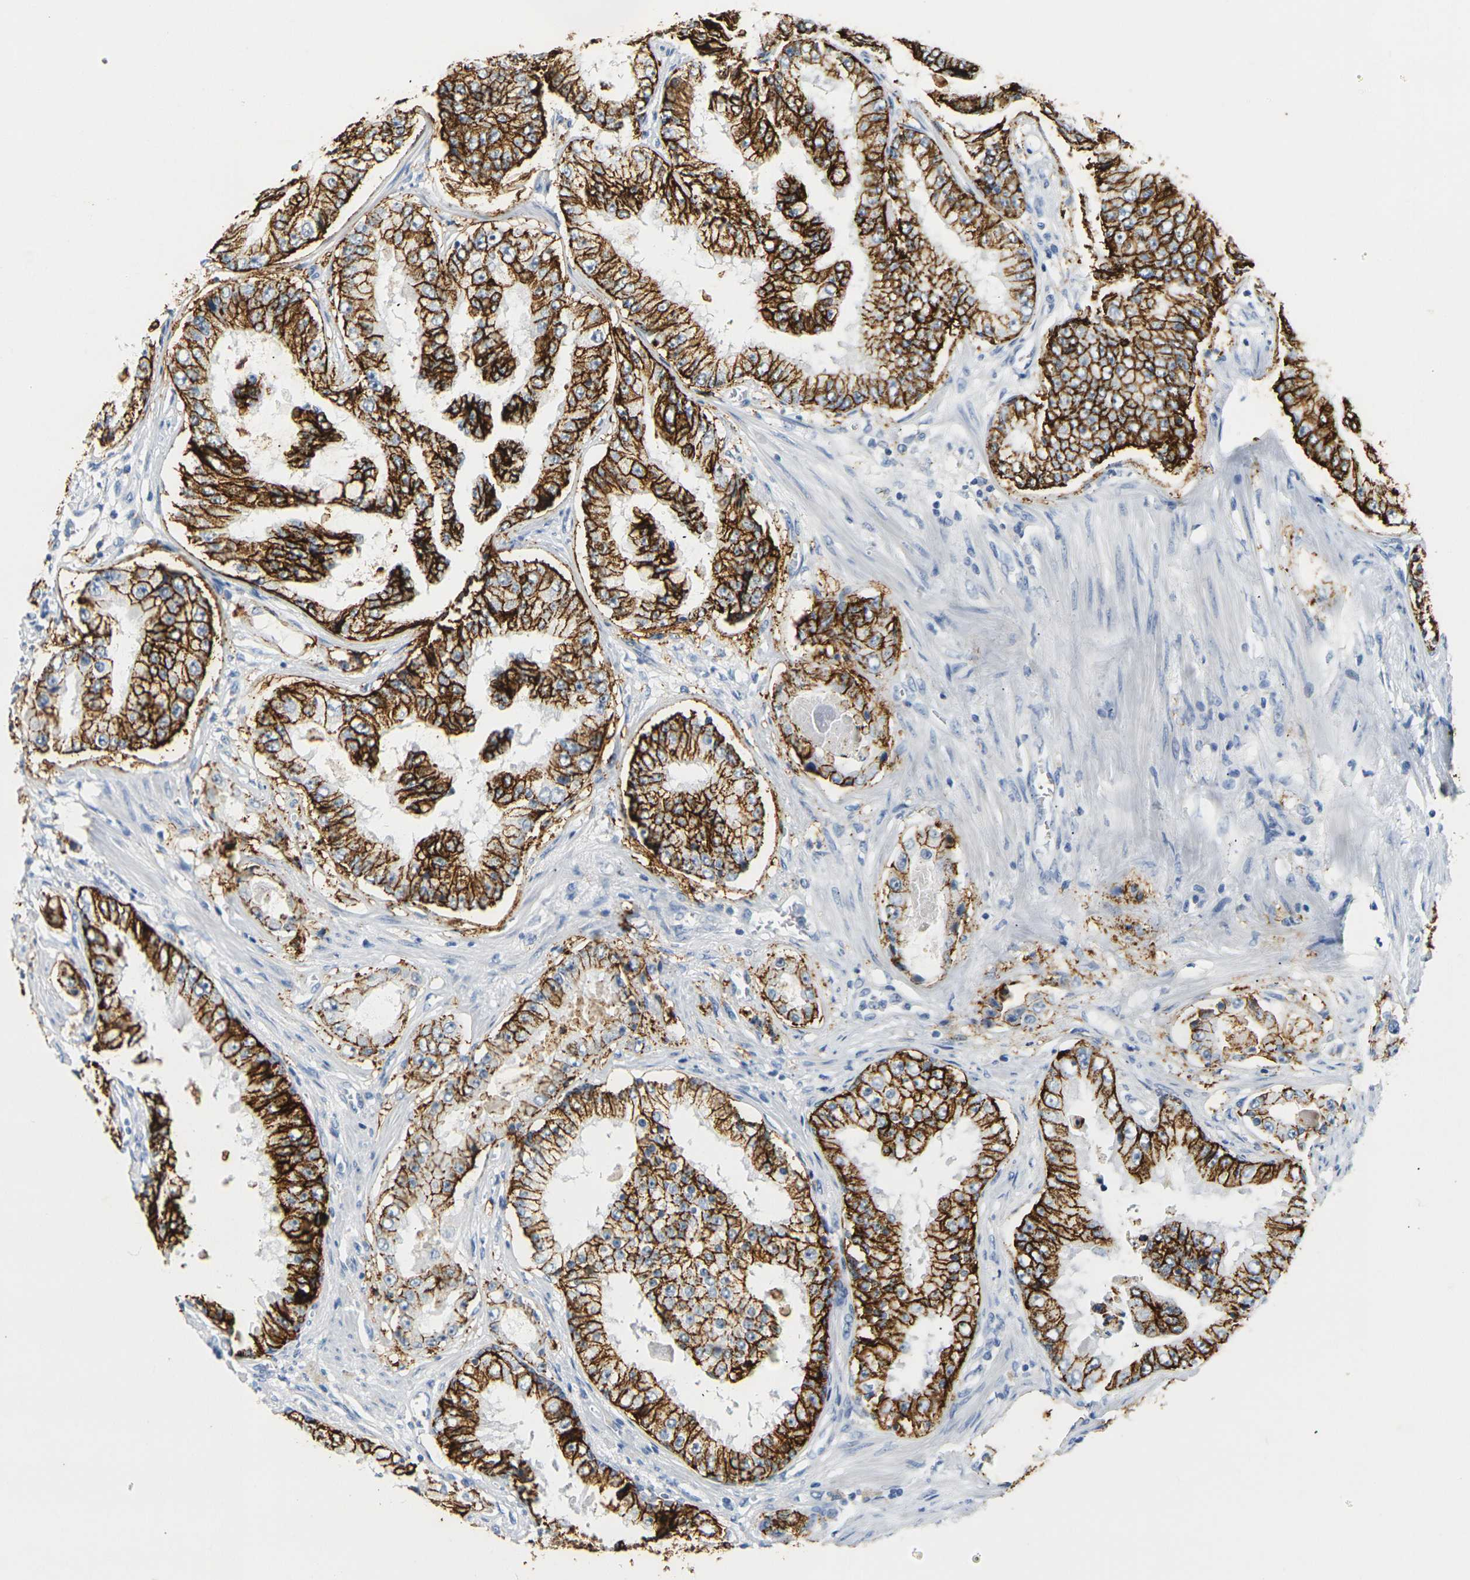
{"staining": {"intensity": "strong", "quantity": ">75%", "location": "cytoplasmic/membranous"}, "tissue": "prostate cancer", "cell_type": "Tumor cells", "image_type": "cancer", "snomed": [{"axis": "morphology", "description": "Adenocarcinoma, High grade"}, {"axis": "topography", "description": "Prostate"}], "caption": "Immunohistochemical staining of human prostate cancer (adenocarcinoma (high-grade)) displays high levels of strong cytoplasmic/membranous protein staining in approximately >75% of tumor cells. Using DAB (brown) and hematoxylin (blue) stains, captured at high magnification using brightfield microscopy.", "gene": "CLDN7", "patient": {"sex": "male", "age": 73}}